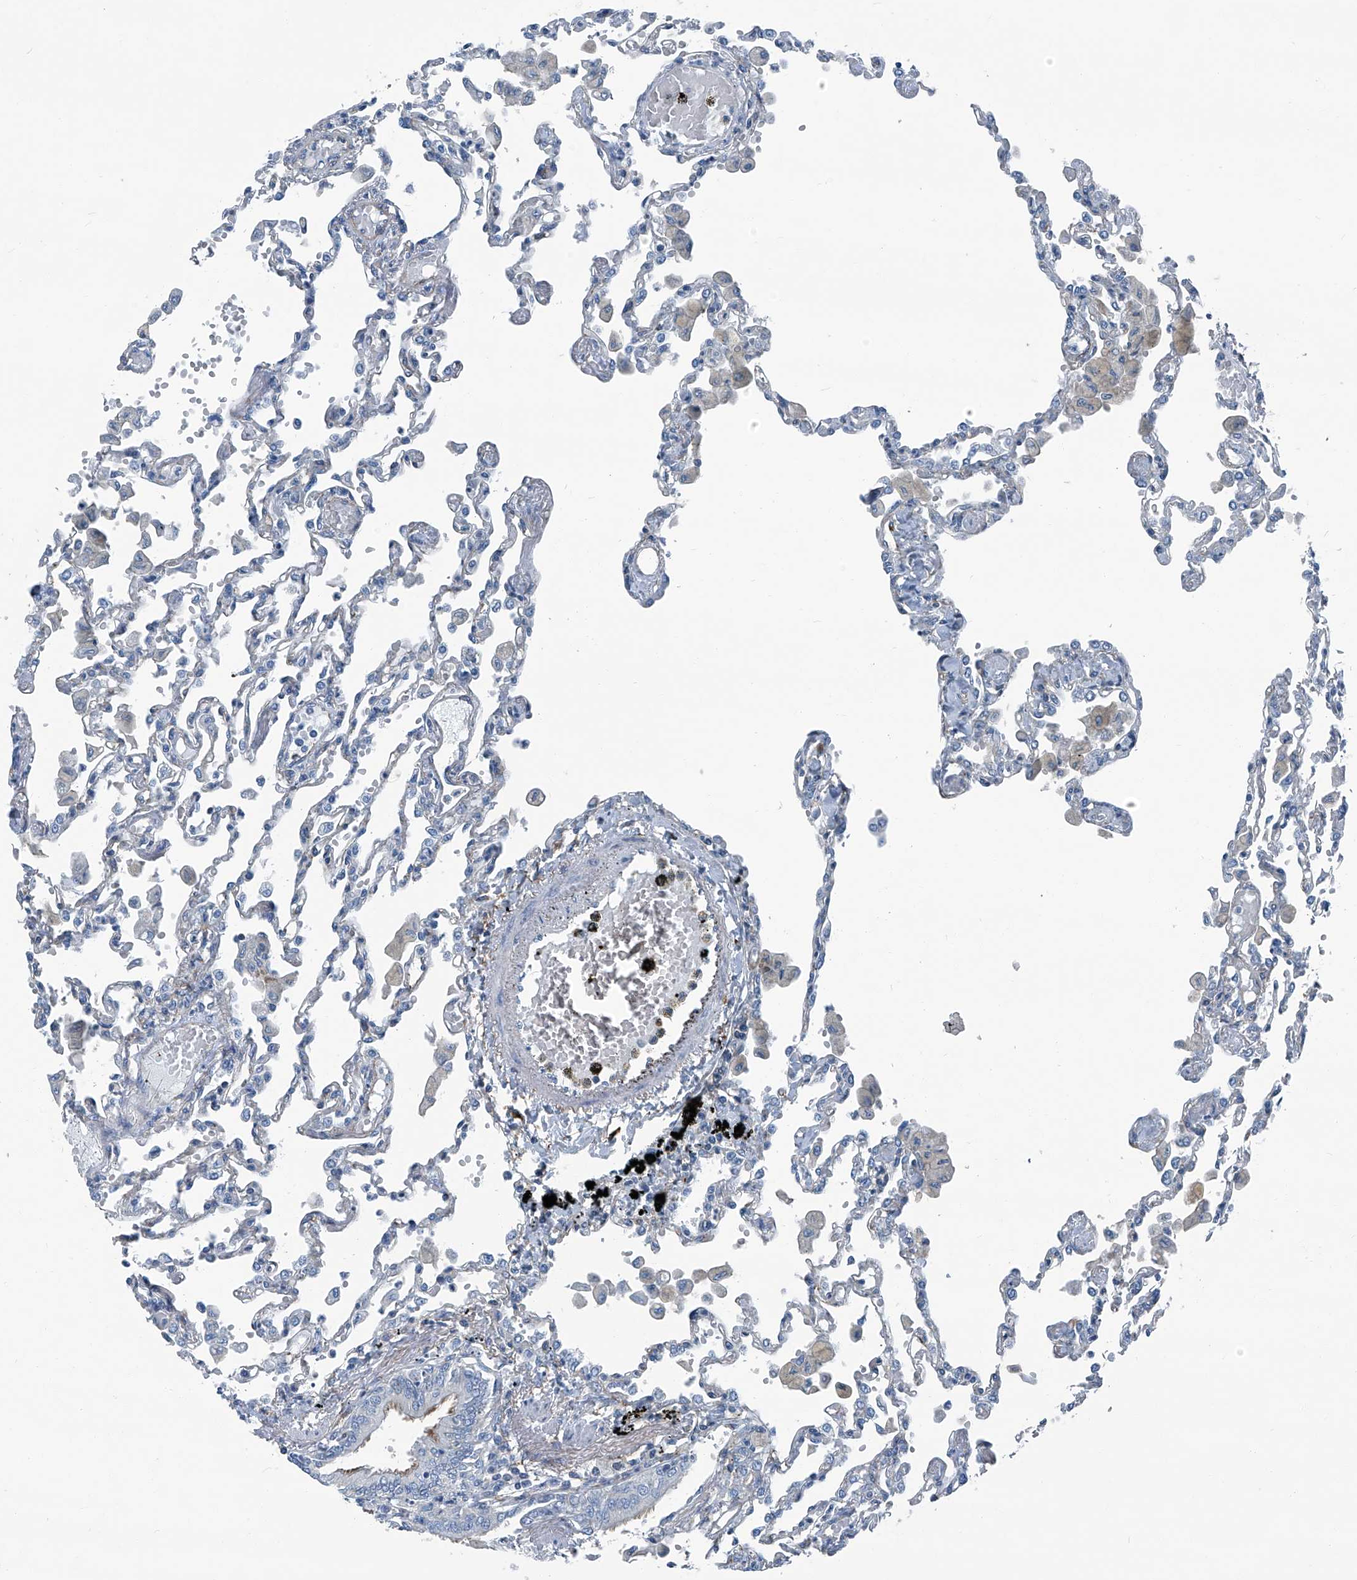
{"staining": {"intensity": "negative", "quantity": "none", "location": "none"}, "tissue": "lung", "cell_type": "Alveolar cells", "image_type": "normal", "snomed": [{"axis": "morphology", "description": "Normal tissue, NOS"}, {"axis": "topography", "description": "Bronchus"}, {"axis": "topography", "description": "Lung"}], "caption": "This is an IHC micrograph of unremarkable human lung. There is no positivity in alveolar cells.", "gene": "SEPTIN7", "patient": {"sex": "female", "age": 49}}